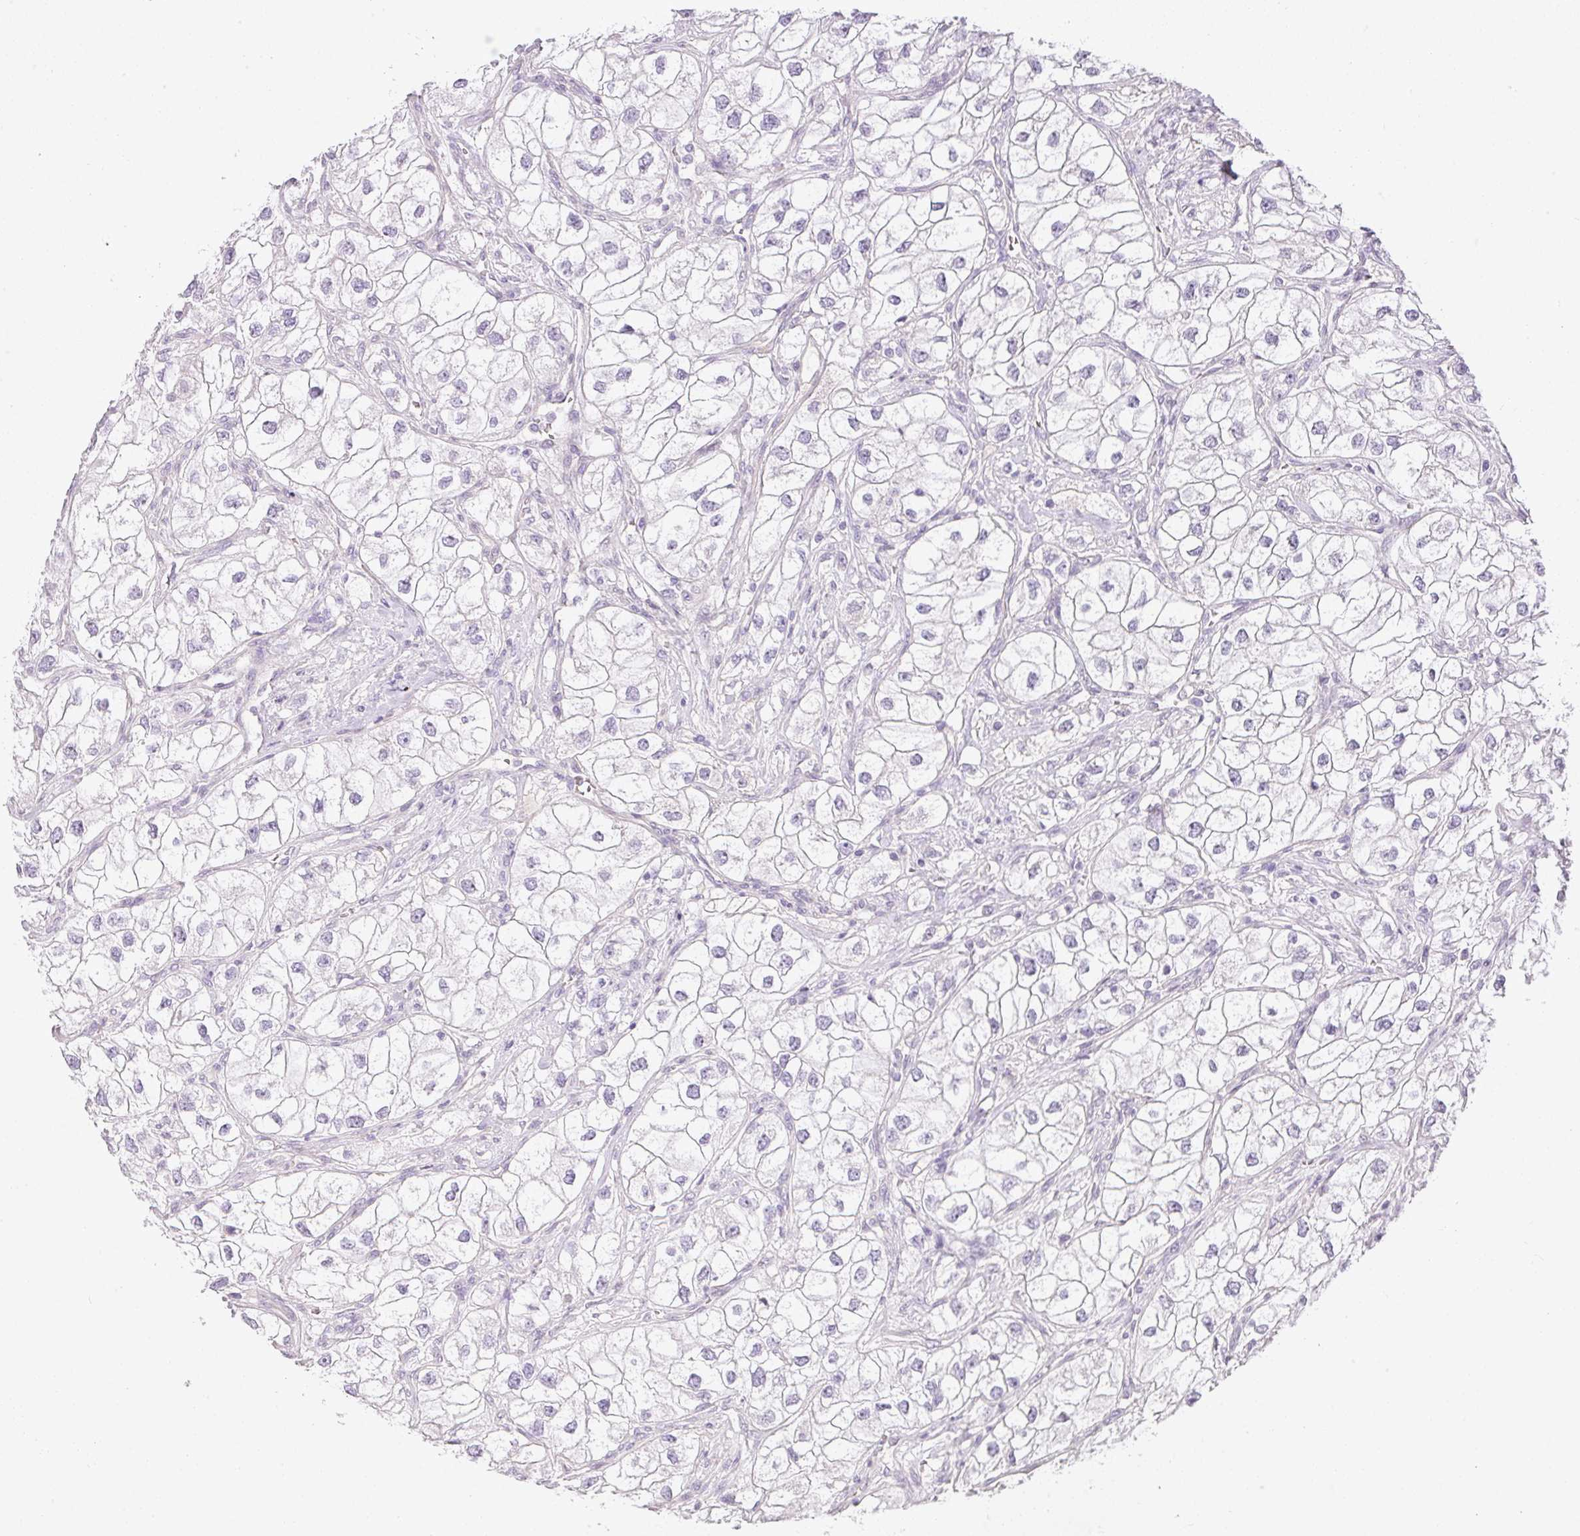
{"staining": {"intensity": "negative", "quantity": "none", "location": "none"}, "tissue": "renal cancer", "cell_type": "Tumor cells", "image_type": "cancer", "snomed": [{"axis": "morphology", "description": "Adenocarcinoma, NOS"}, {"axis": "topography", "description": "Kidney"}], "caption": "IHC photomicrograph of adenocarcinoma (renal) stained for a protein (brown), which reveals no staining in tumor cells. (Brightfield microscopy of DAB (3,3'-diaminobenzidine) immunohistochemistry (IHC) at high magnification).", "gene": "RAX2", "patient": {"sex": "male", "age": 59}}